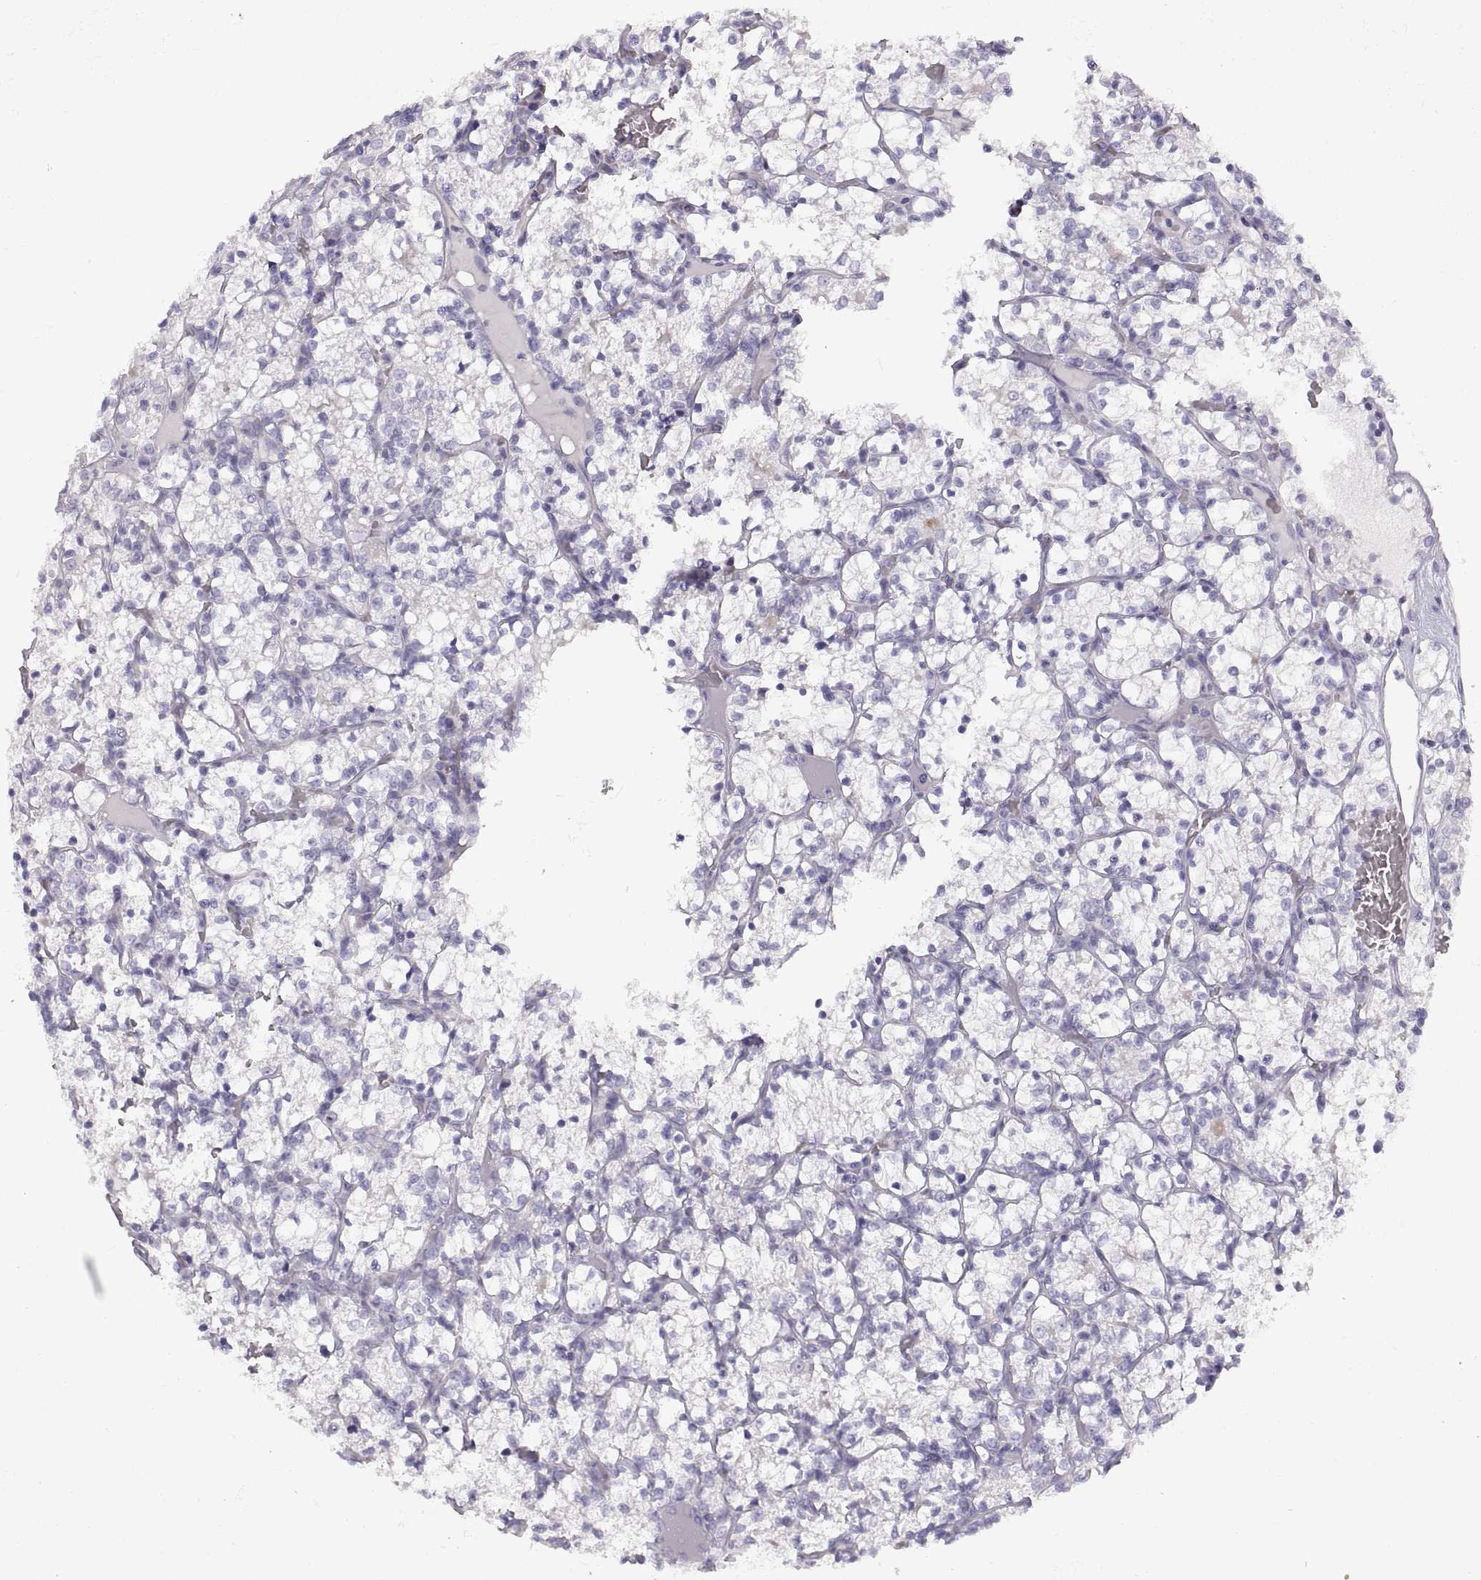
{"staining": {"intensity": "negative", "quantity": "none", "location": "none"}, "tissue": "renal cancer", "cell_type": "Tumor cells", "image_type": "cancer", "snomed": [{"axis": "morphology", "description": "Adenocarcinoma, NOS"}, {"axis": "topography", "description": "Kidney"}], "caption": "Adenocarcinoma (renal) stained for a protein using immunohistochemistry (IHC) displays no expression tumor cells.", "gene": "CRYBB3", "patient": {"sex": "female", "age": 69}}